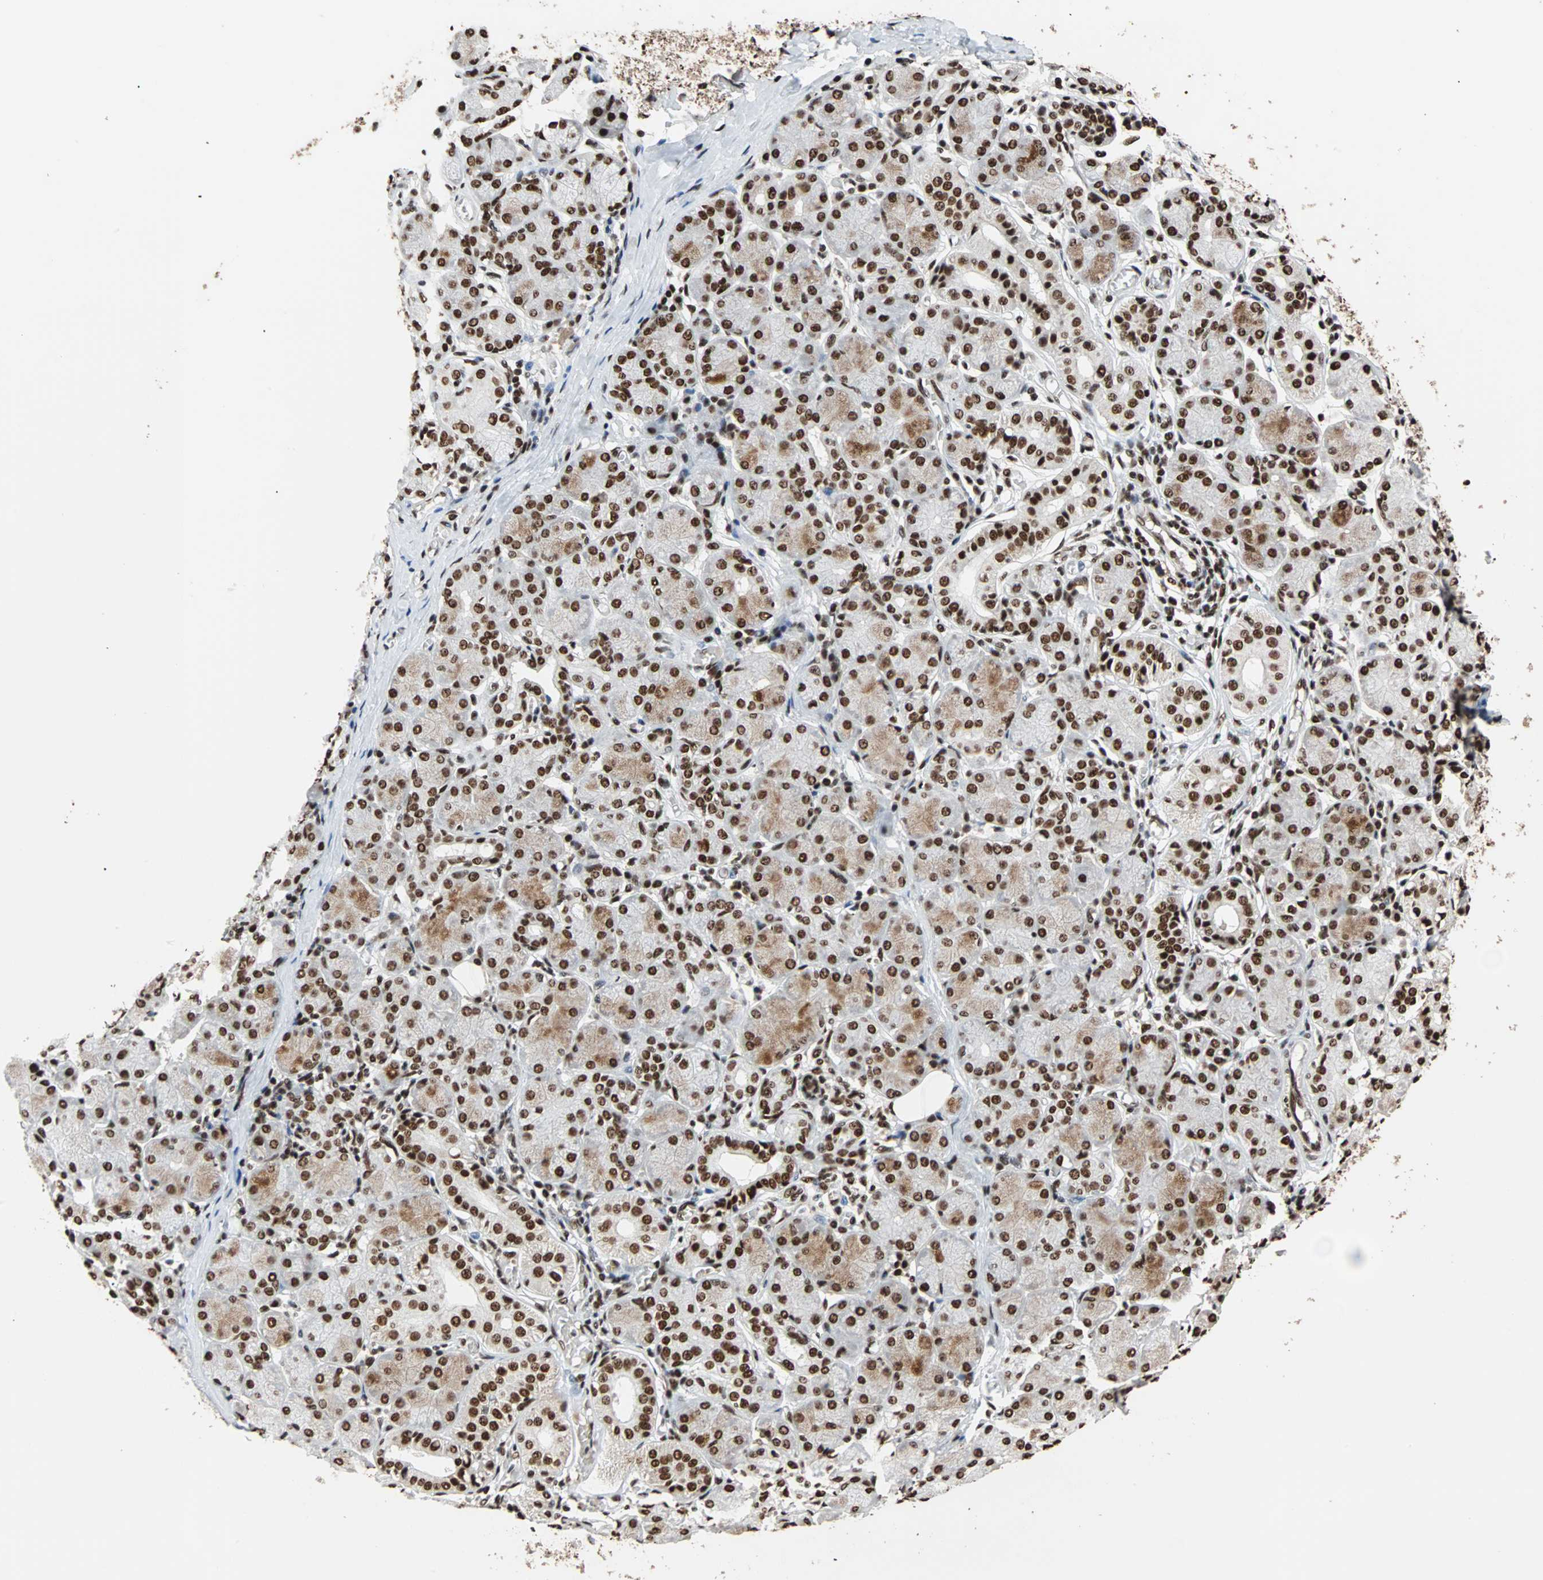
{"staining": {"intensity": "strong", "quantity": ">75%", "location": "cytoplasmic/membranous,nuclear"}, "tissue": "salivary gland", "cell_type": "Glandular cells", "image_type": "normal", "snomed": [{"axis": "morphology", "description": "Normal tissue, NOS"}, {"axis": "topography", "description": "Salivary gland"}], "caption": "Immunohistochemistry (IHC) (DAB (3,3'-diaminobenzidine)) staining of normal human salivary gland exhibits strong cytoplasmic/membranous,nuclear protein expression in approximately >75% of glandular cells. (DAB (3,3'-diaminobenzidine) IHC with brightfield microscopy, high magnification).", "gene": "ILF2", "patient": {"sex": "female", "age": 24}}